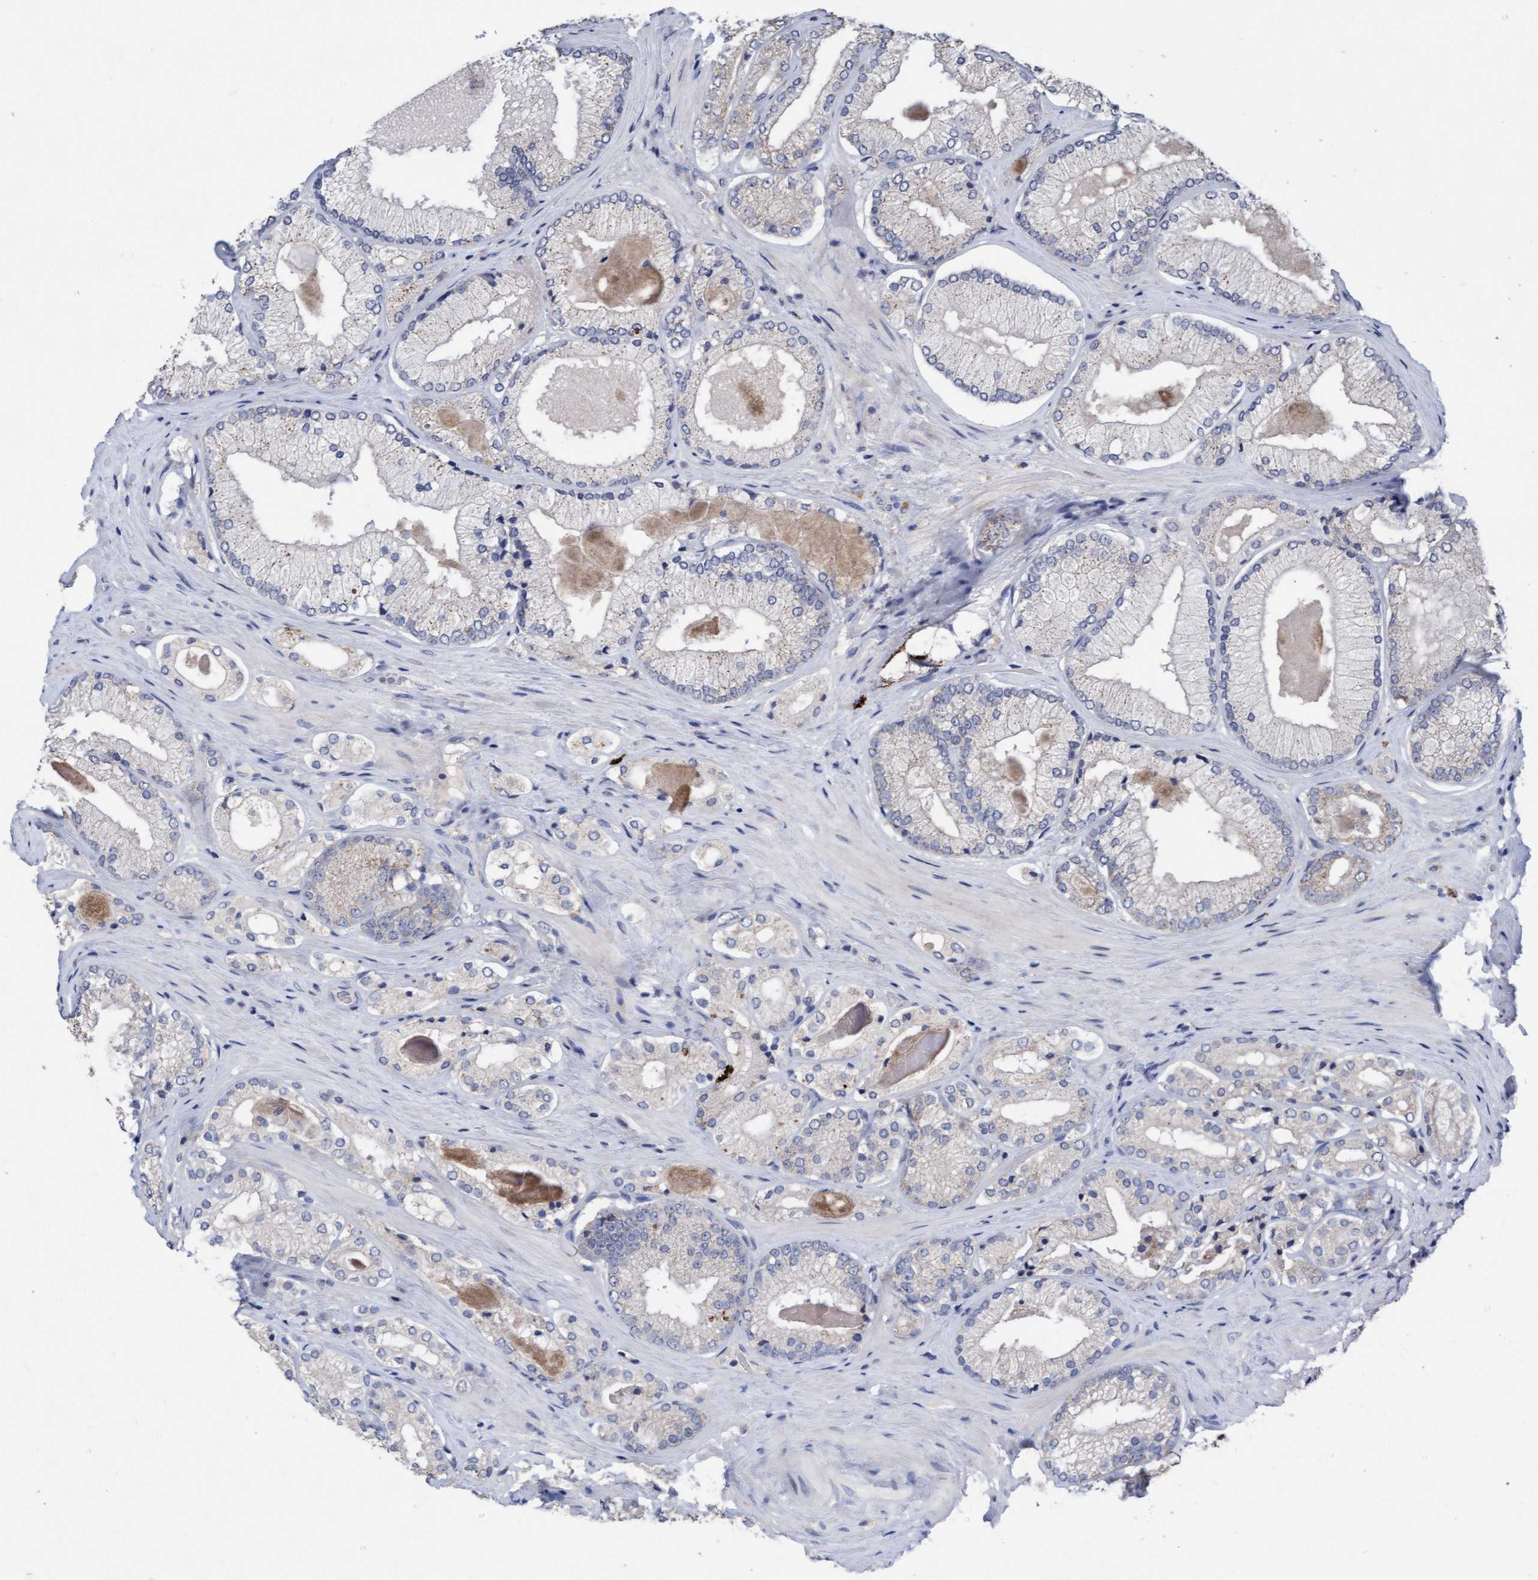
{"staining": {"intensity": "negative", "quantity": "none", "location": "none"}, "tissue": "prostate cancer", "cell_type": "Tumor cells", "image_type": "cancer", "snomed": [{"axis": "morphology", "description": "Adenocarcinoma, Low grade"}, {"axis": "topography", "description": "Prostate"}], "caption": "The image exhibits no staining of tumor cells in prostate cancer.", "gene": "VSIG8", "patient": {"sex": "male", "age": 65}}